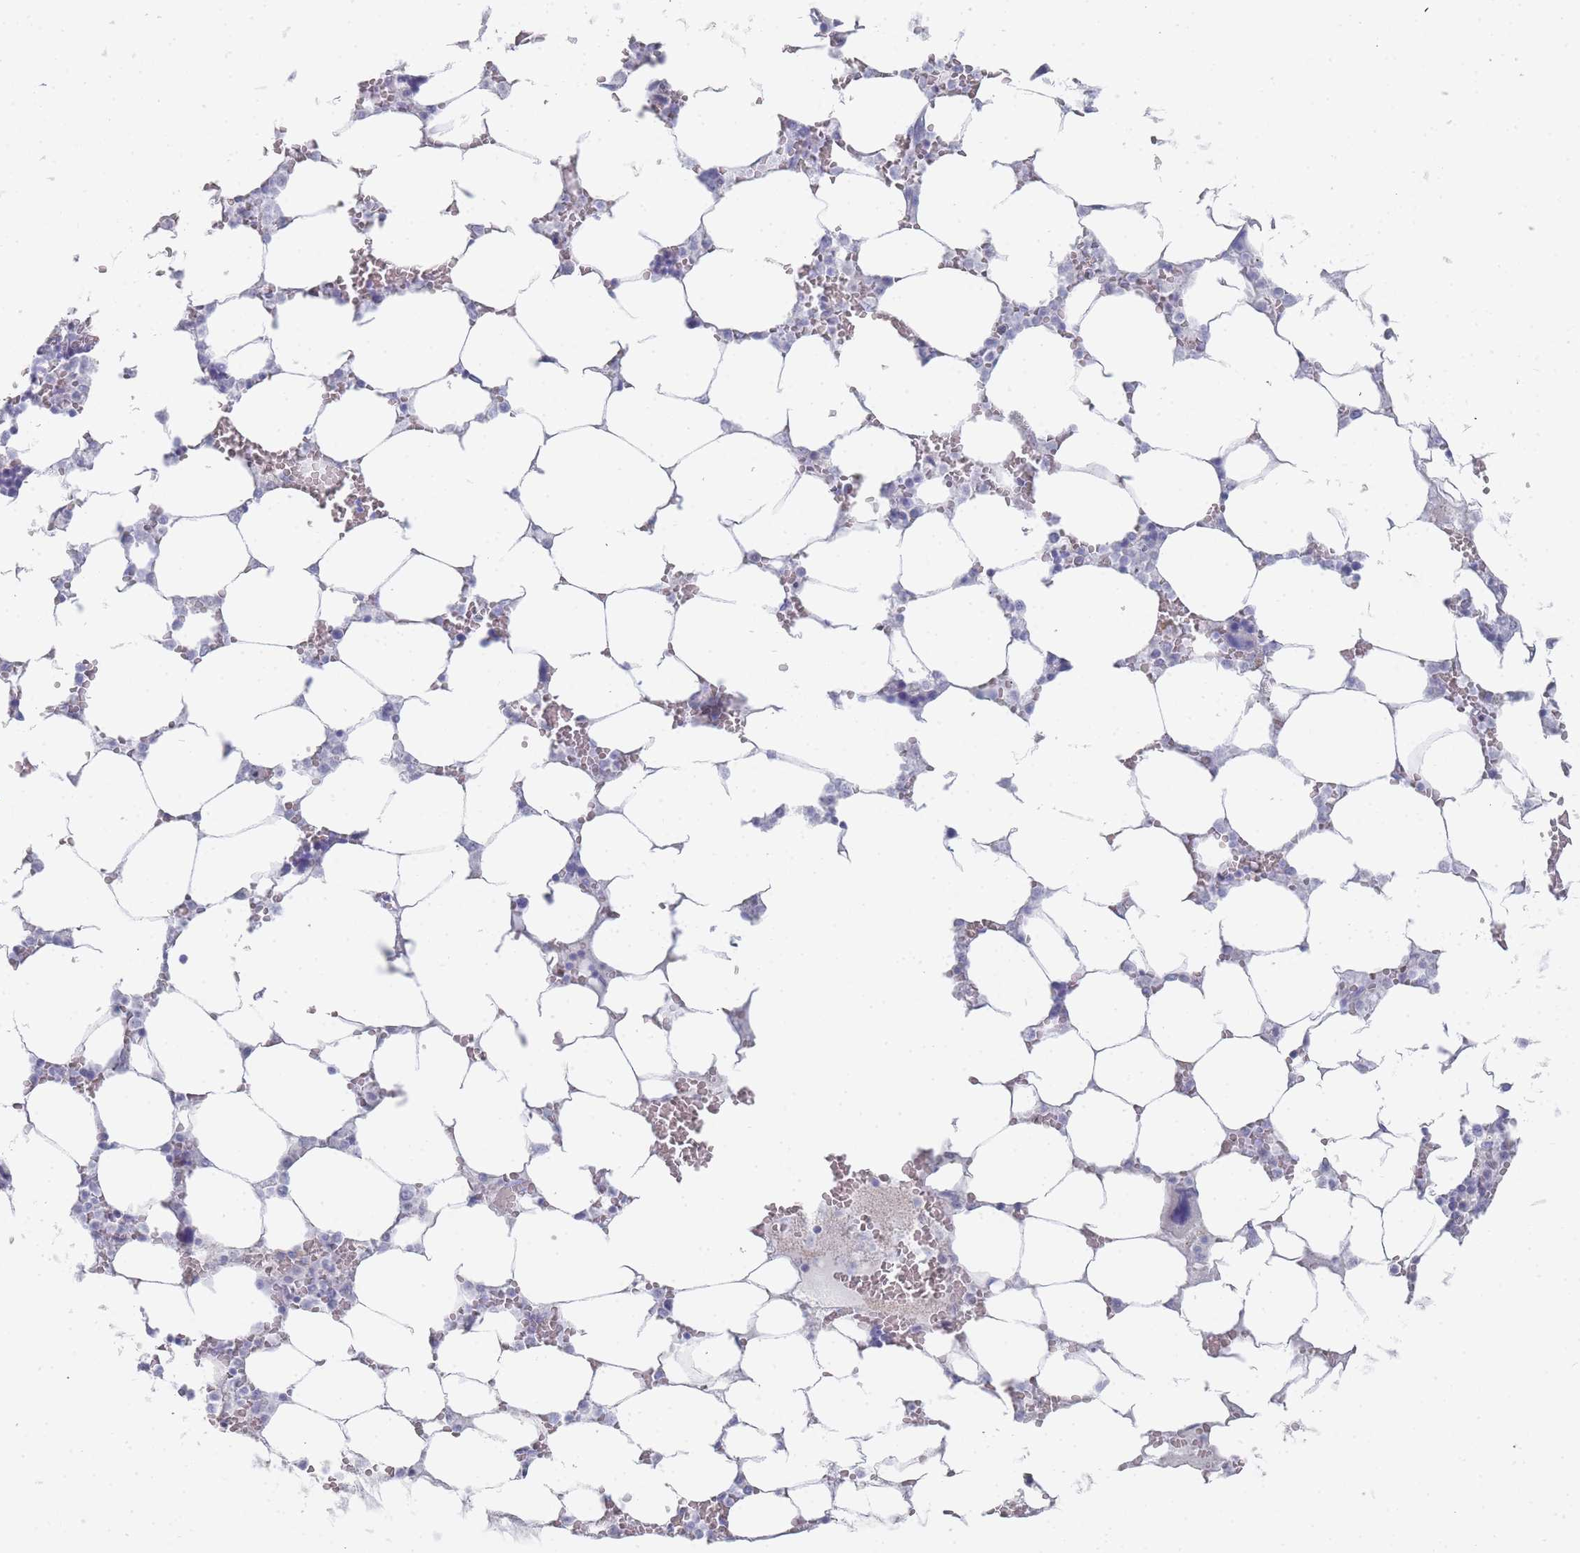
{"staining": {"intensity": "negative", "quantity": "none", "location": "none"}, "tissue": "bone marrow", "cell_type": "Hematopoietic cells", "image_type": "normal", "snomed": [{"axis": "morphology", "description": "Normal tissue, NOS"}, {"axis": "topography", "description": "Bone marrow"}], "caption": "A high-resolution image shows immunohistochemistry (IHC) staining of benign bone marrow, which reveals no significant positivity in hematopoietic cells.", "gene": "IMPG1", "patient": {"sex": "male", "age": 64}}